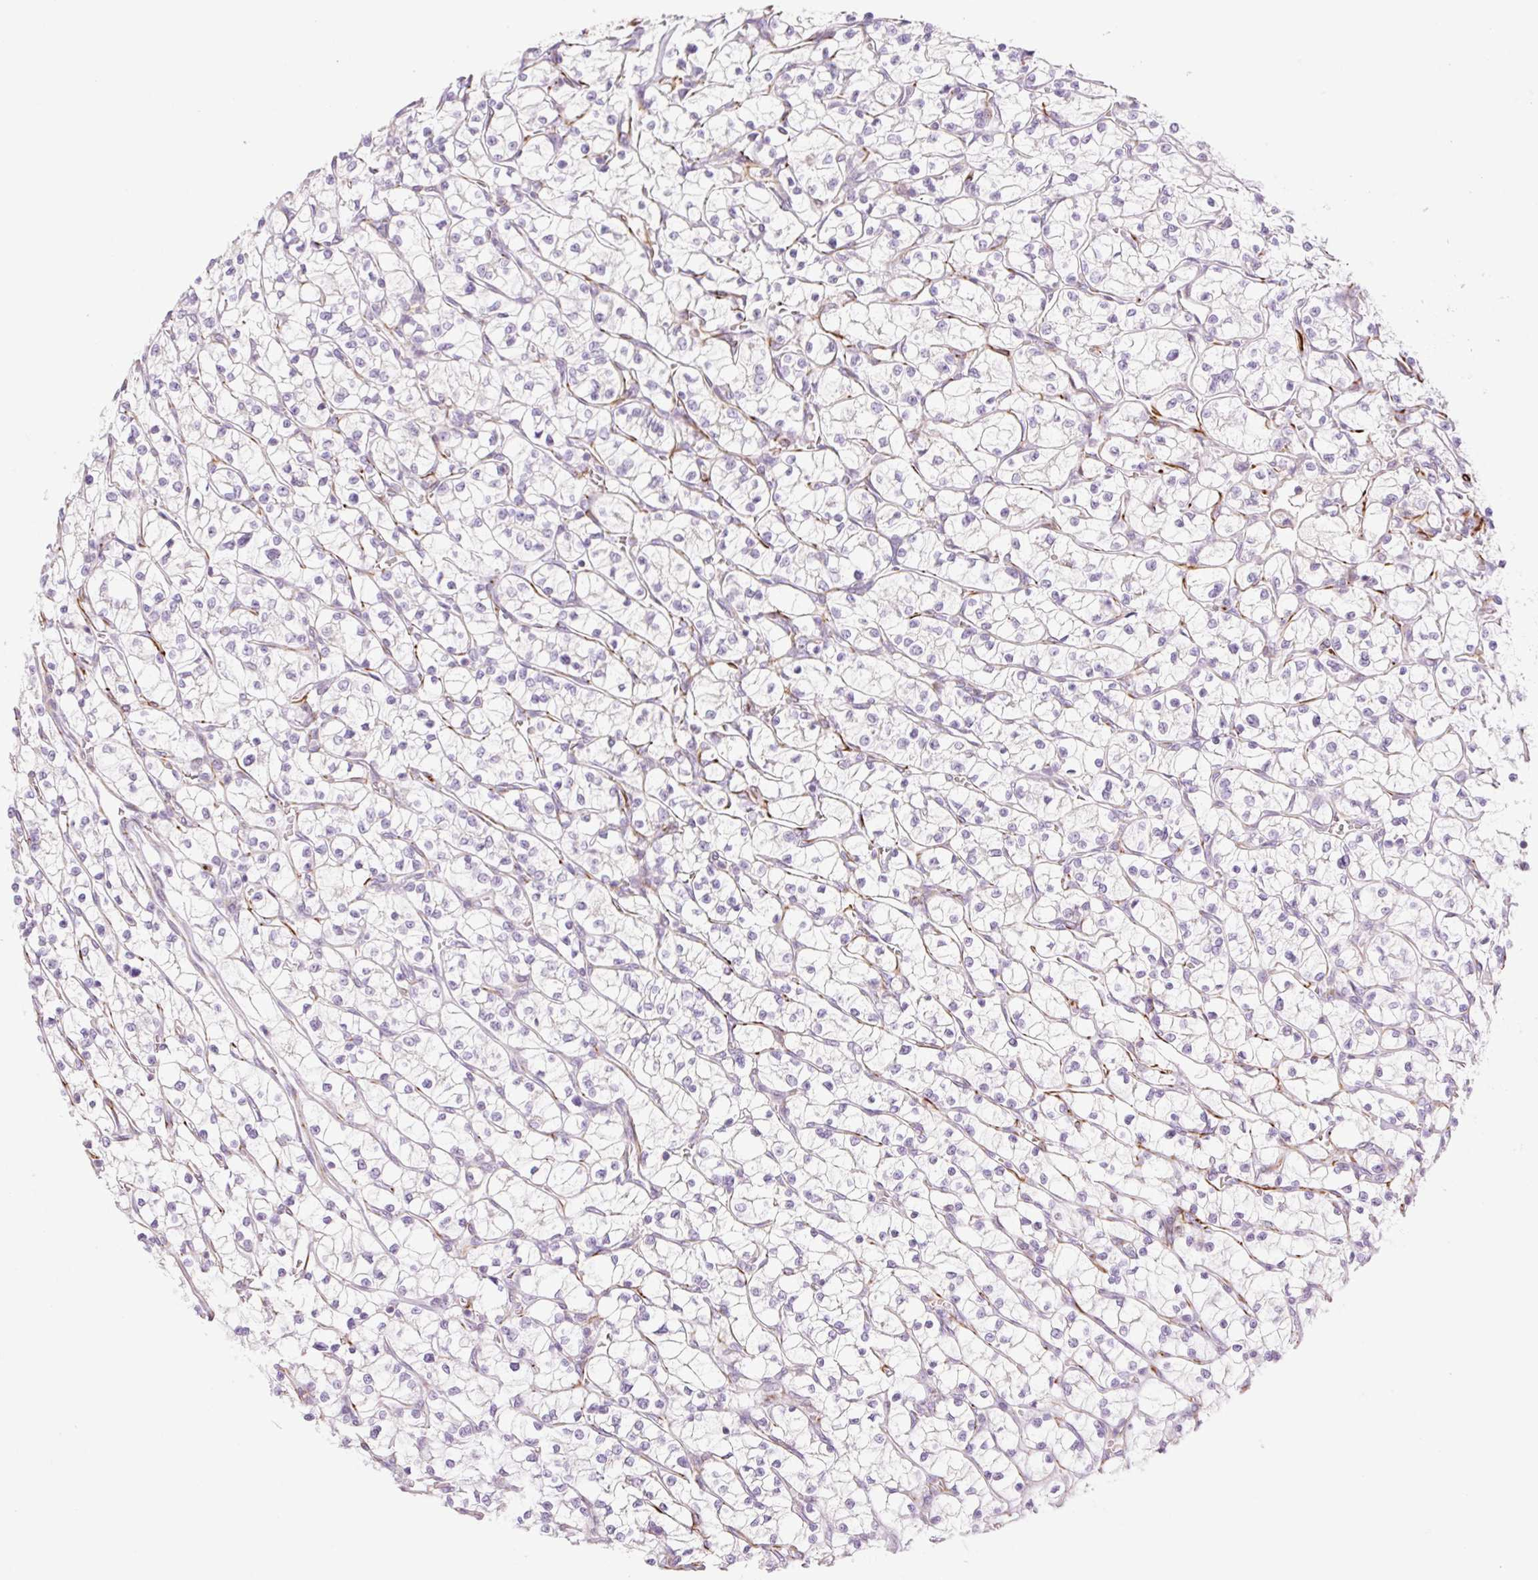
{"staining": {"intensity": "negative", "quantity": "none", "location": "none"}, "tissue": "renal cancer", "cell_type": "Tumor cells", "image_type": "cancer", "snomed": [{"axis": "morphology", "description": "Adenocarcinoma, NOS"}, {"axis": "topography", "description": "Kidney"}], "caption": "A high-resolution histopathology image shows immunohistochemistry (IHC) staining of adenocarcinoma (renal), which demonstrates no significant positivity in tumor cells. Nuclei are stained in blue.", "gene": "ZFYVE21", "patient": {"sex": "female", "age": 64}}